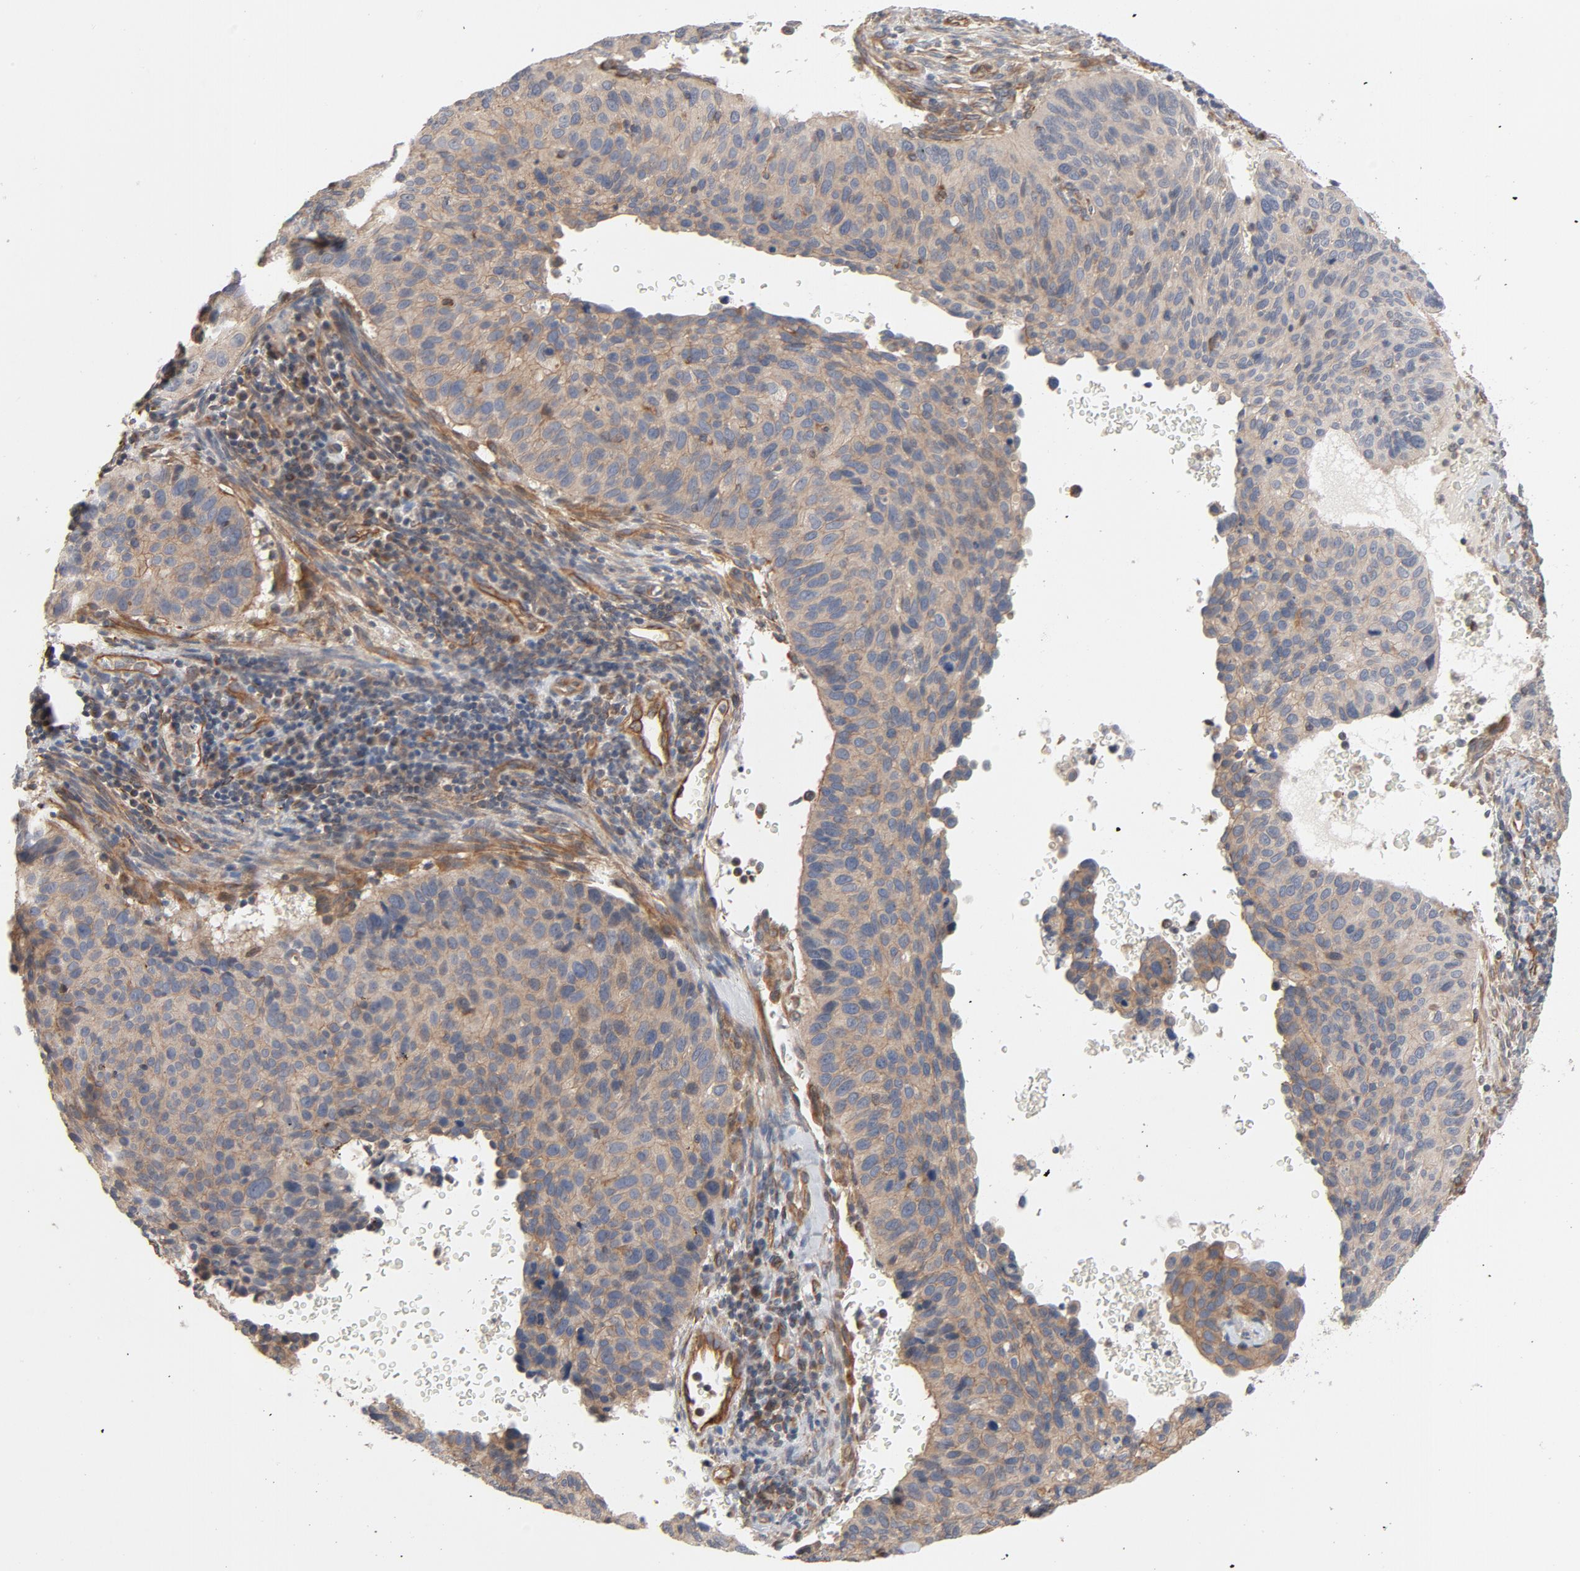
{"staining": {"intensity": "moderate", "quantity": ">75%", "location": "cytoplasmic/membranous"}, "tissue": "cervical cancer", "cell_type": "Tumor cells", "image_type": "cancer", "snomed": [{"axis": "morphology", "description": "Adenocarcinoma, NOS"}, {"axis": "topography", "description": "Cervix"}], "caption": "Cervical adenocarcinoma stained for a protein shows moderate cytoplasmic/membranous positivity in tumor cells.", "gene": "TRIOBP", "patient": {"sex": "female", "age": 29}}